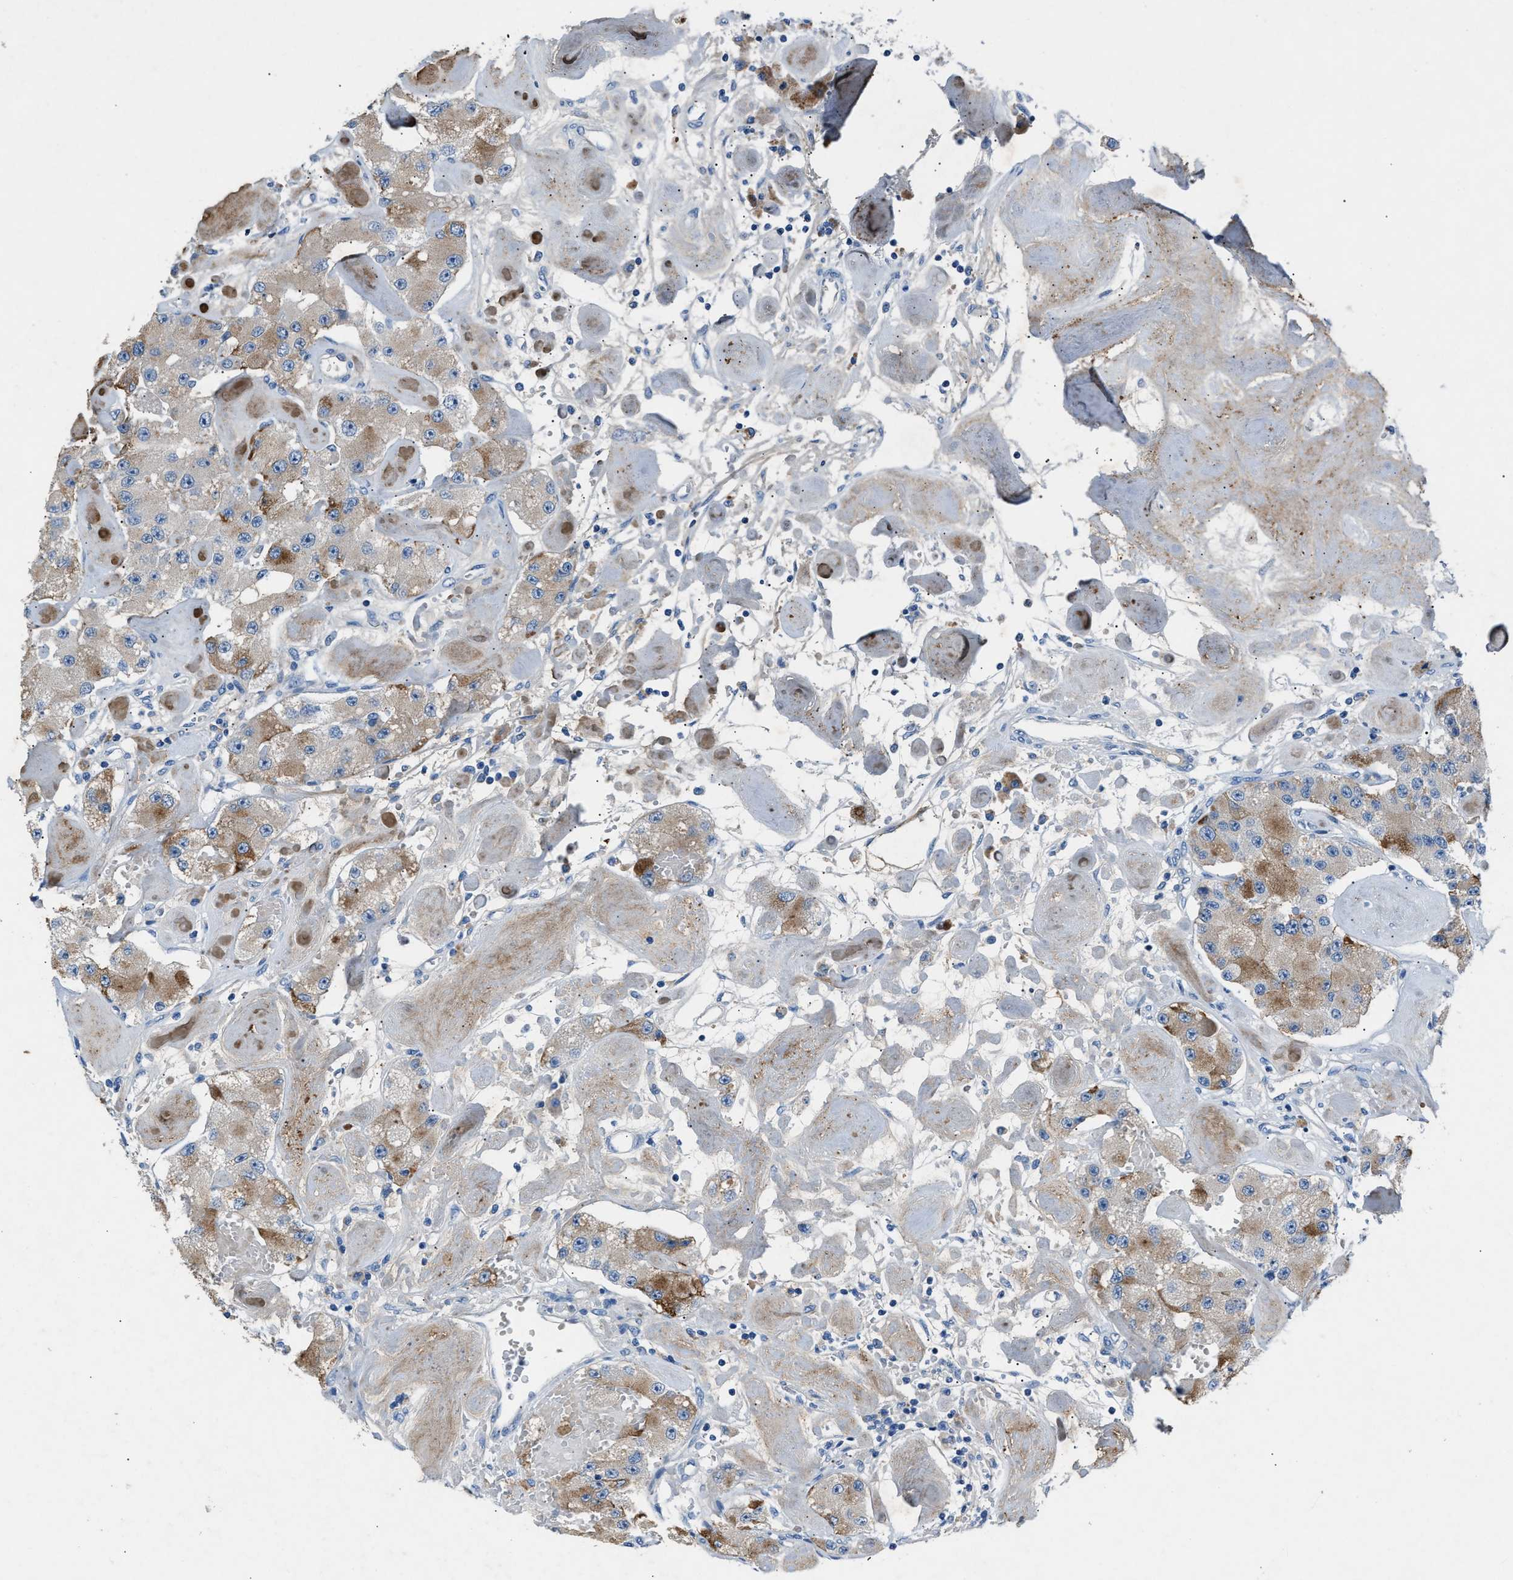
{"staining": {"intensity": "moderate", "quantity": "25%-75%", "location": "cytoplasmic/membranous"}, "tissue": "carcinoid", "cell_type": "Tumor cells", "image_type": "cancer", "snomed": [{"axis": "morphology", "description": "Carcinoid, malignant, NOS"}, {"axis": "topography", "description": "Pancreas"}], "caption": "Immunohistochemical staining of human carcinoid (malignant) shows medium levels of moderate cytoplasmic/membranous positivity in approximately 25%-75% of tumor cells. Nuclei are stained in blue.", "gene": "DNAAF5", "patient": {"sex": "male", "age": 41}}